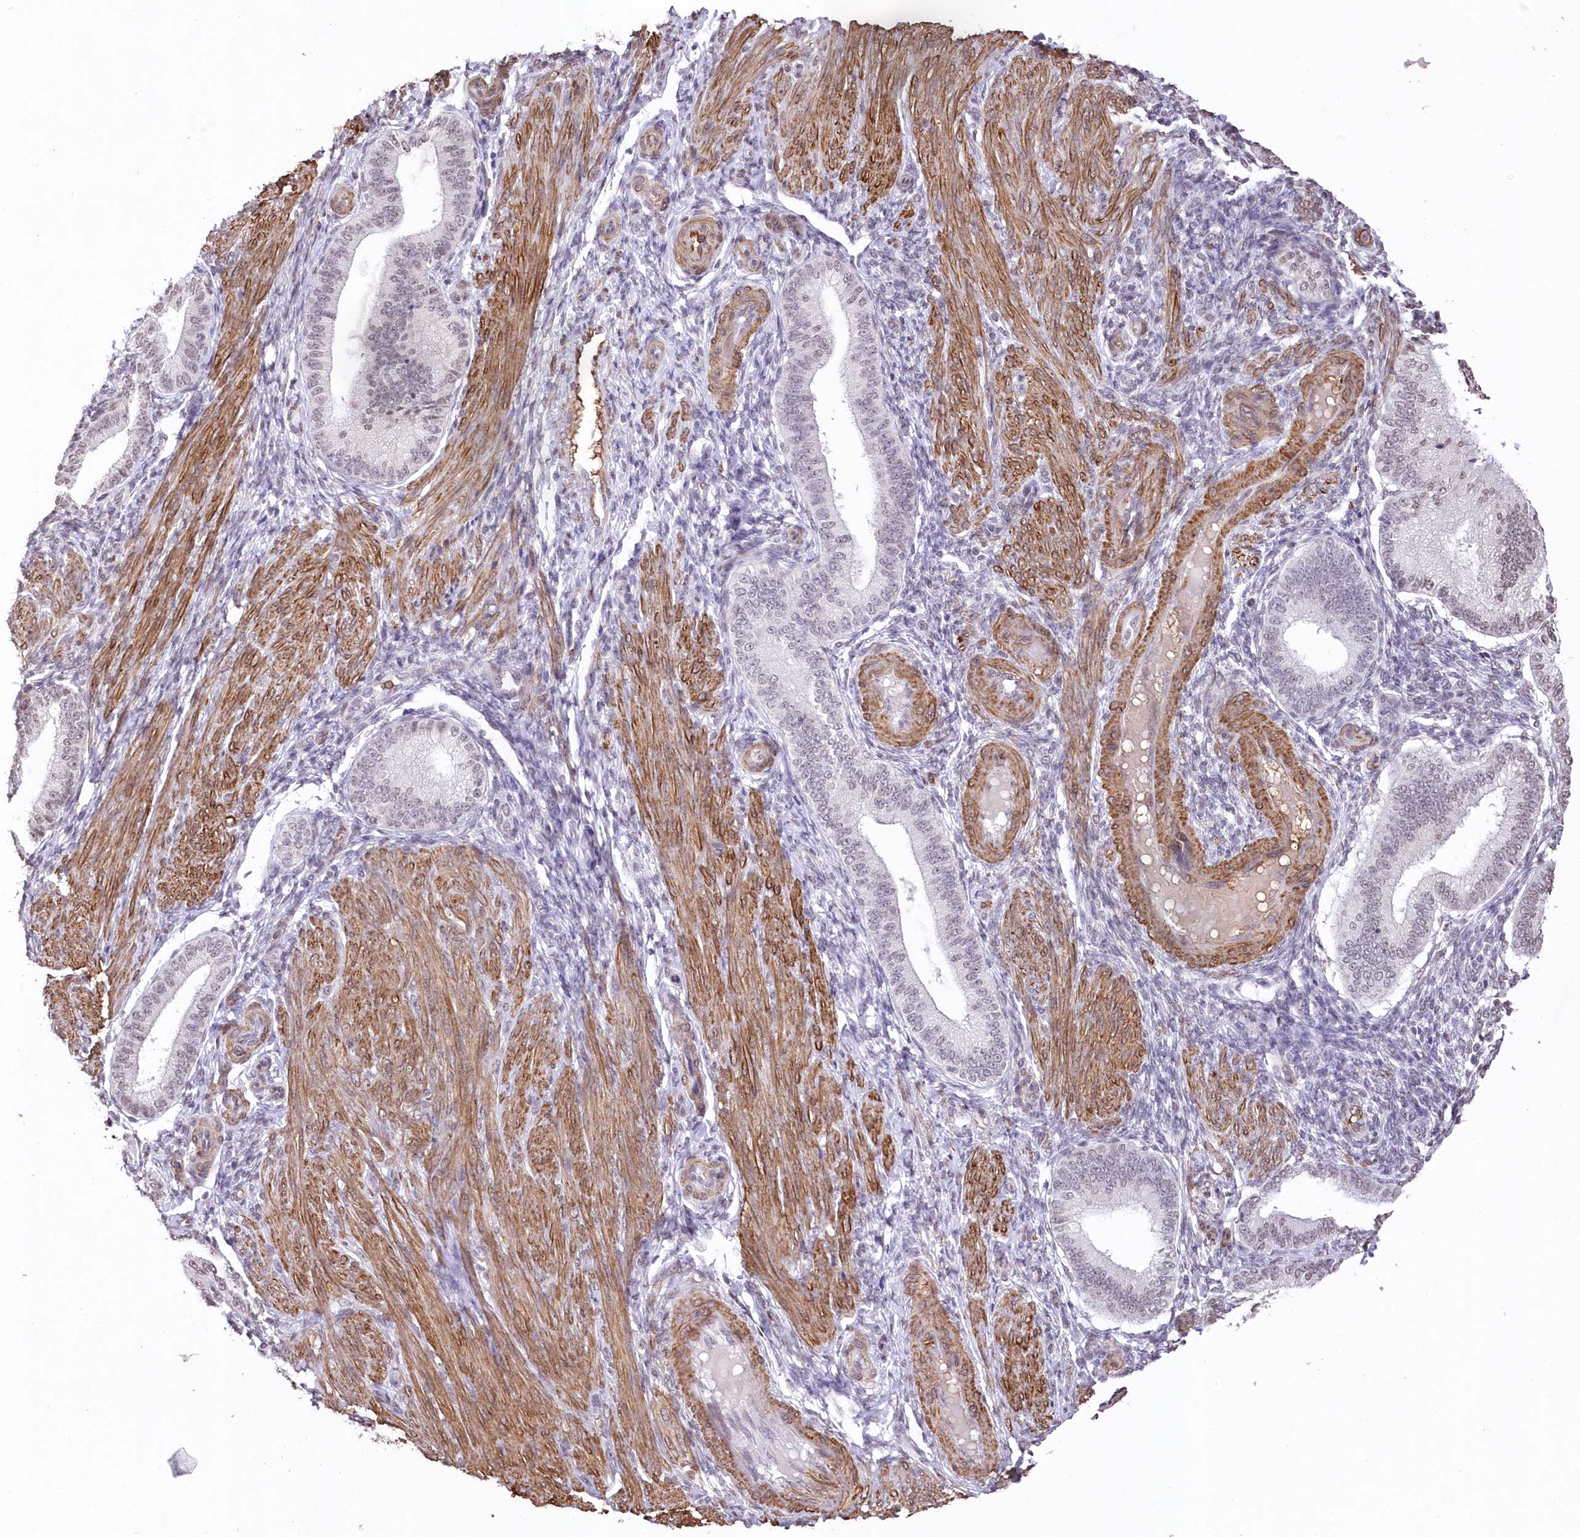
{"staining": {"intensity": "moderate", "quantity": "<25%", "location": "nuclear"}, "tissue": "endometrium", "cell_type": "Cells in endometrial stroma", "image_type": "normal", "snomed": [{"axis": "morphology", "description": "Normal tissue, NOS"}, {"axis": "topography", "description": "Endometrium"}], "caption": "This image reveals IHC staining of normal endometrium, with low moderate nuclear positivity in approximately <25% of cells in endometrial stroma.", "gene": "ENSG00000275740", "patient": {"sex": "female", "age": 39}}